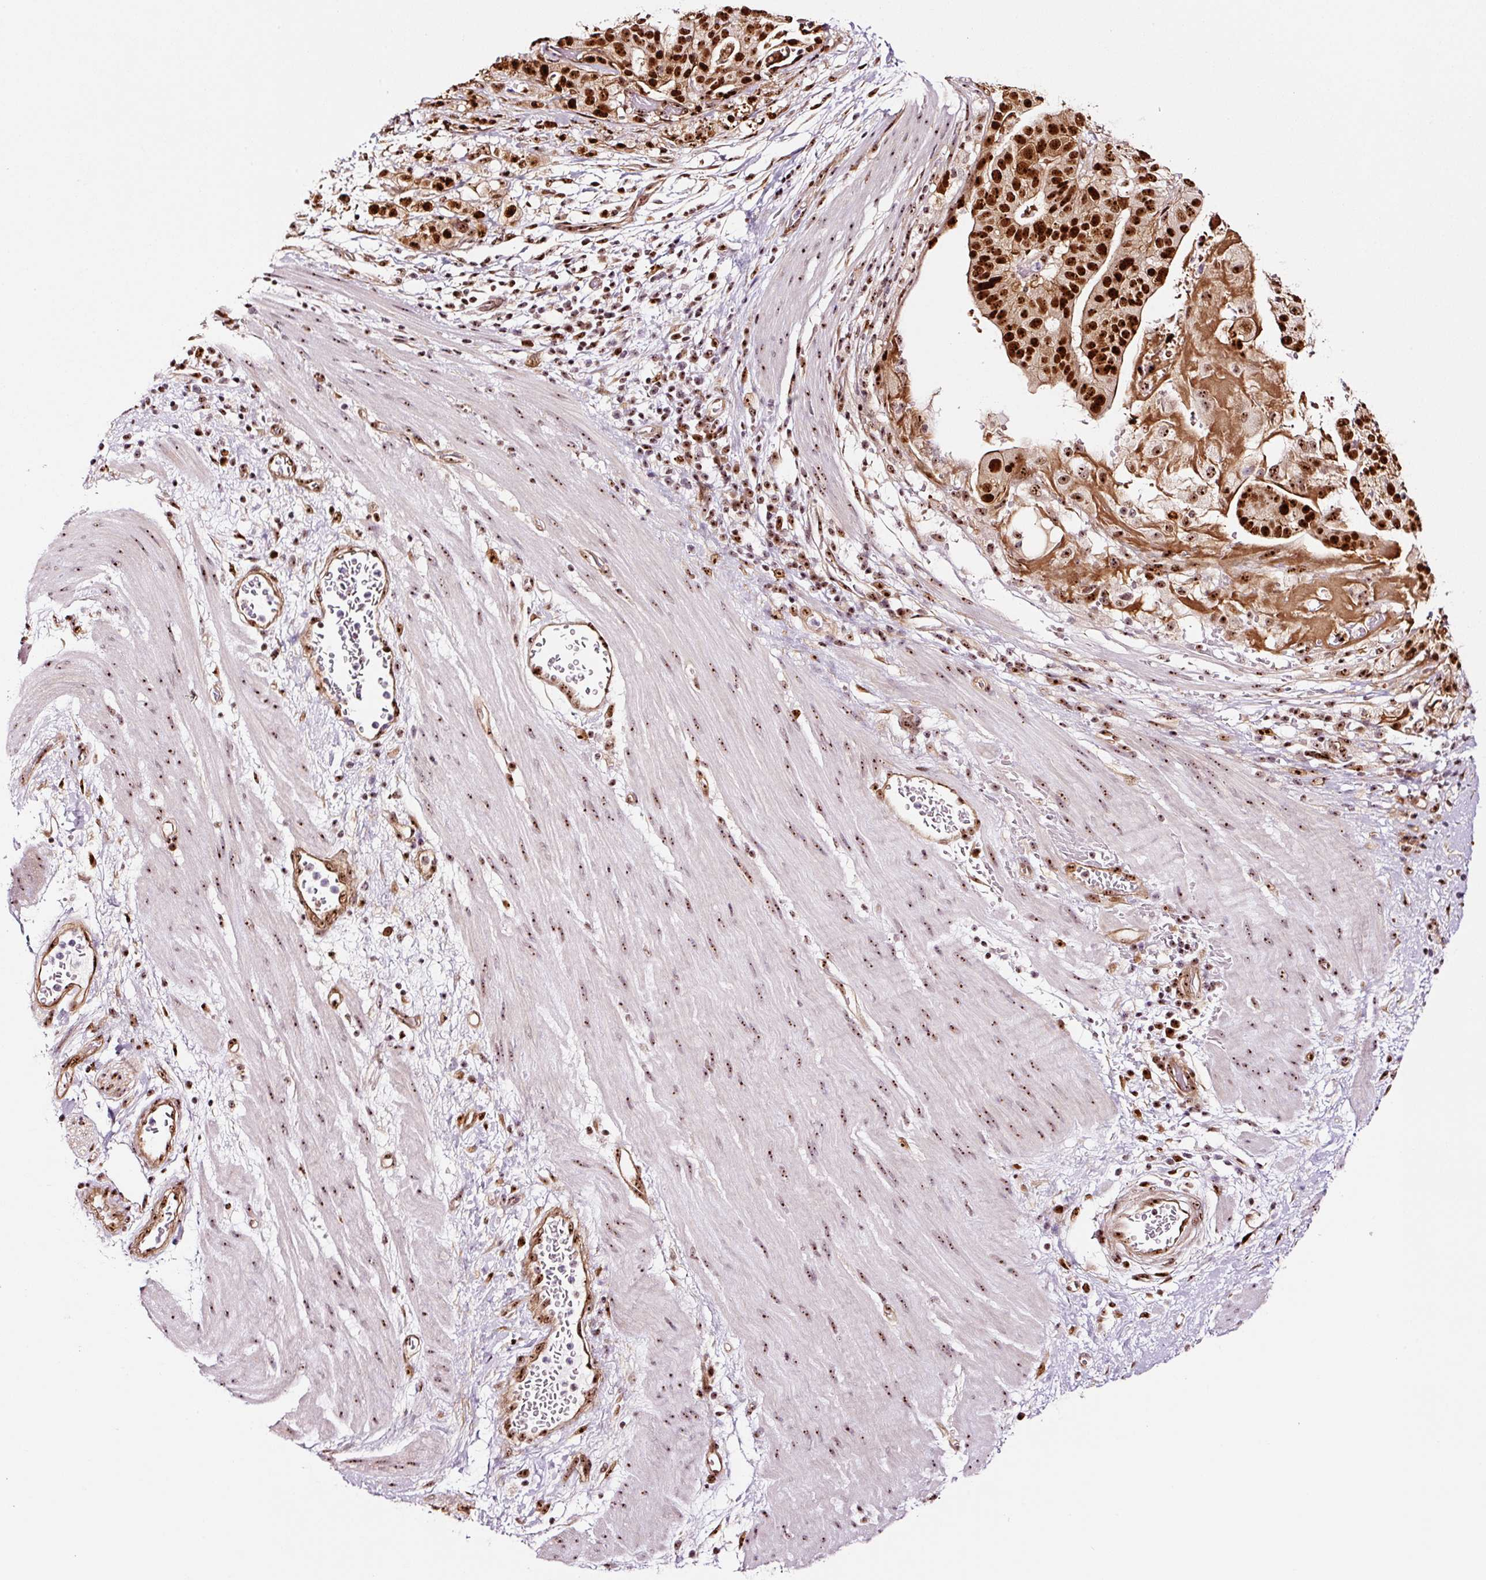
{"staining": {"intensity": "strong", "quantity": ">75%", "location": "nuclear"}, "tissue": "stomach cancer", "cell_type": "Tumor cells", "image_type": "cancer", "snomed": [{"axis": "morphology", "description": "Adenocarcinoma, NOS"}, {"axis": "topography", "description": "Stomach"}], "caption": "An image of stomach cancer (adenocarcinoma) stained for a protein shows strong nuclear brown staining in tumor cells.", "gene": "GNL3", "patient": {"sex": "male", "age": 48}}